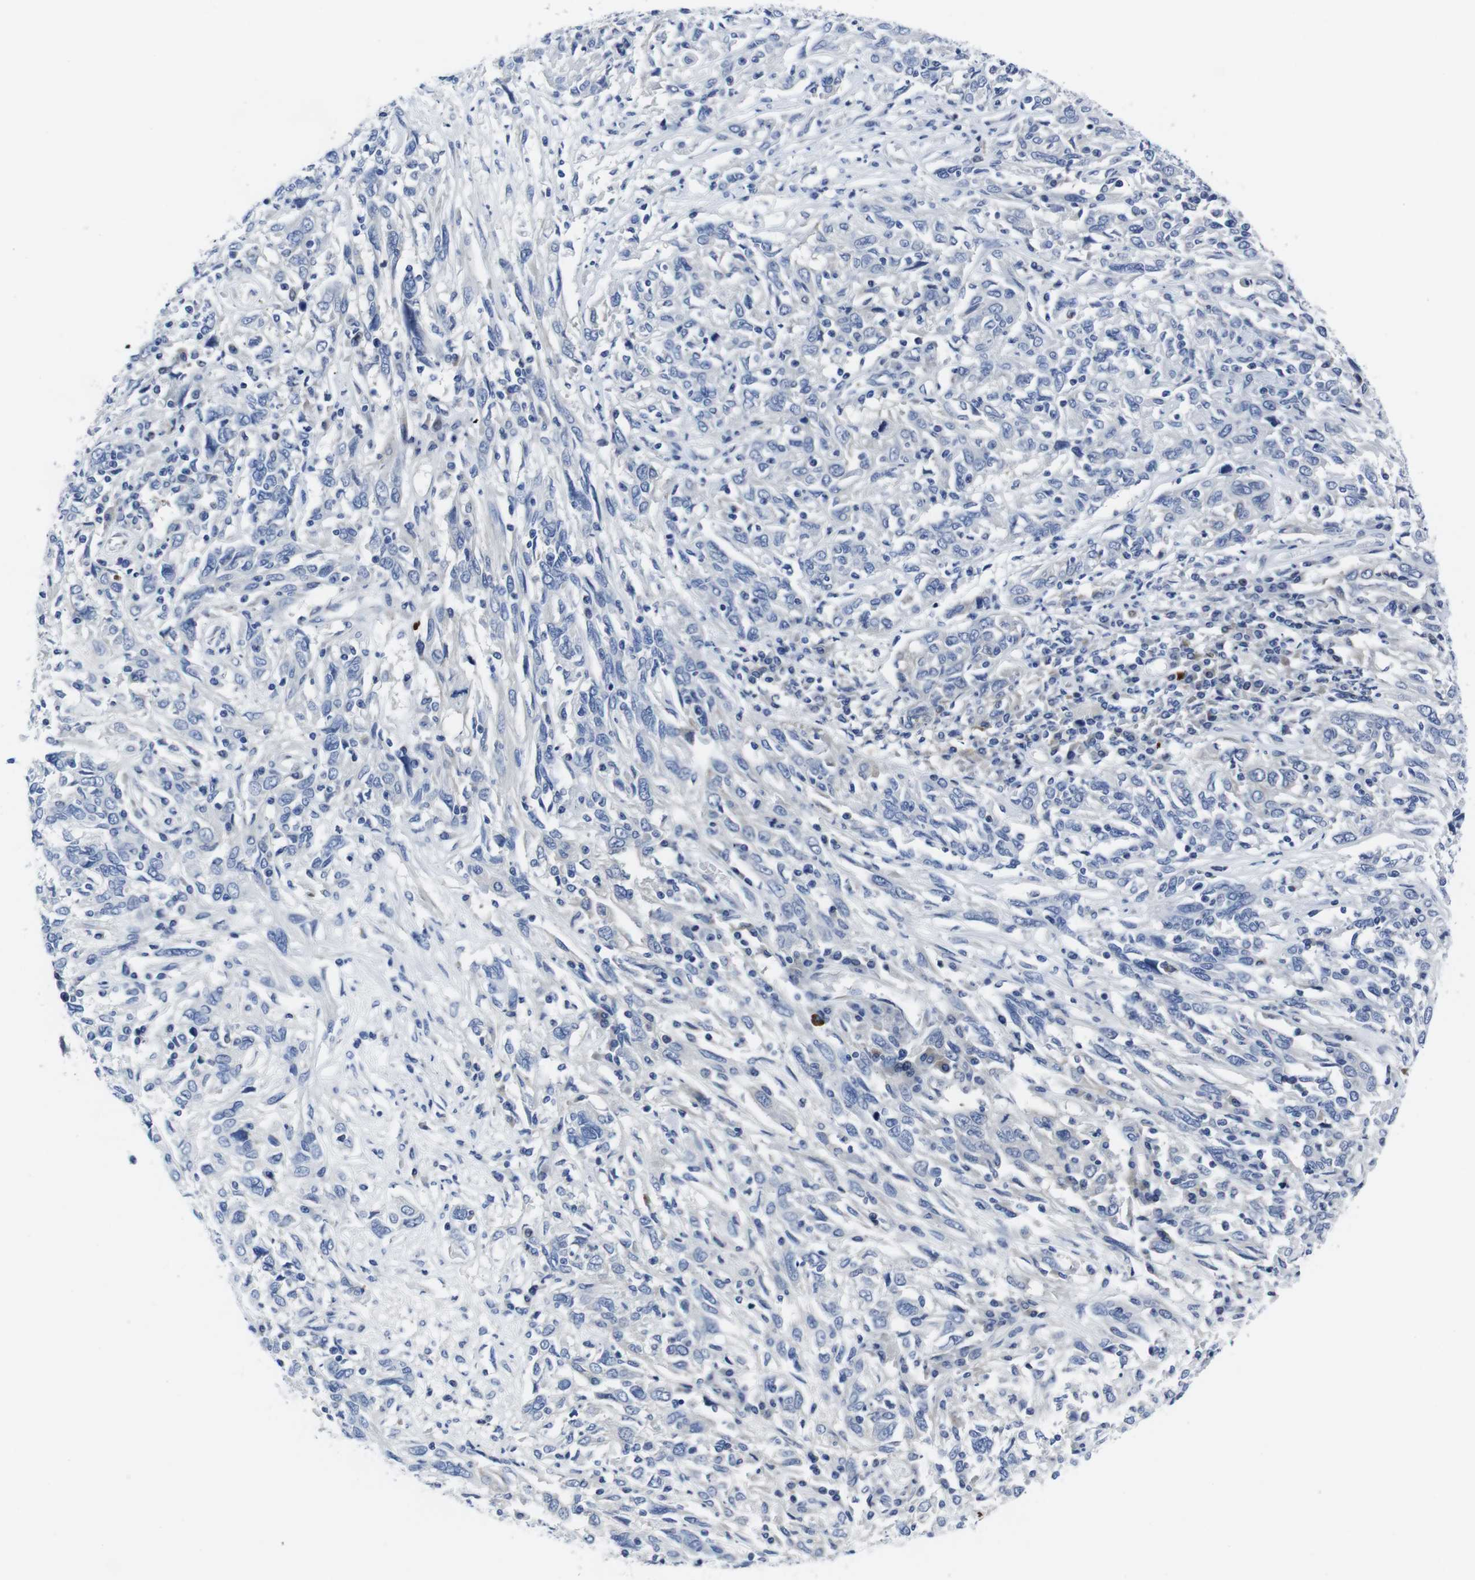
{"staining": {"intensity": "negative", "quantity": "none", "location": "none"}, "tissue": "cervical cancer", "cell_type": "Tumor cells", "image_type": "cancer", "snomed": [{"axis": "morphology", "description": "Squamous cell carcinoma, NOS"}, {"axis": "topography", "description": "Cervix"}], "caption": "A high-resolution histopathology image shows immunohistochemistry (IHC) staining of cervical cancer (squamous cell carcinoma), which shows no significant expression in tumor cells. (DAB IHC with hematoxylin counter stain).", "gene": "EIF4A1", "patient": {"sex": "female", "age": 46}}